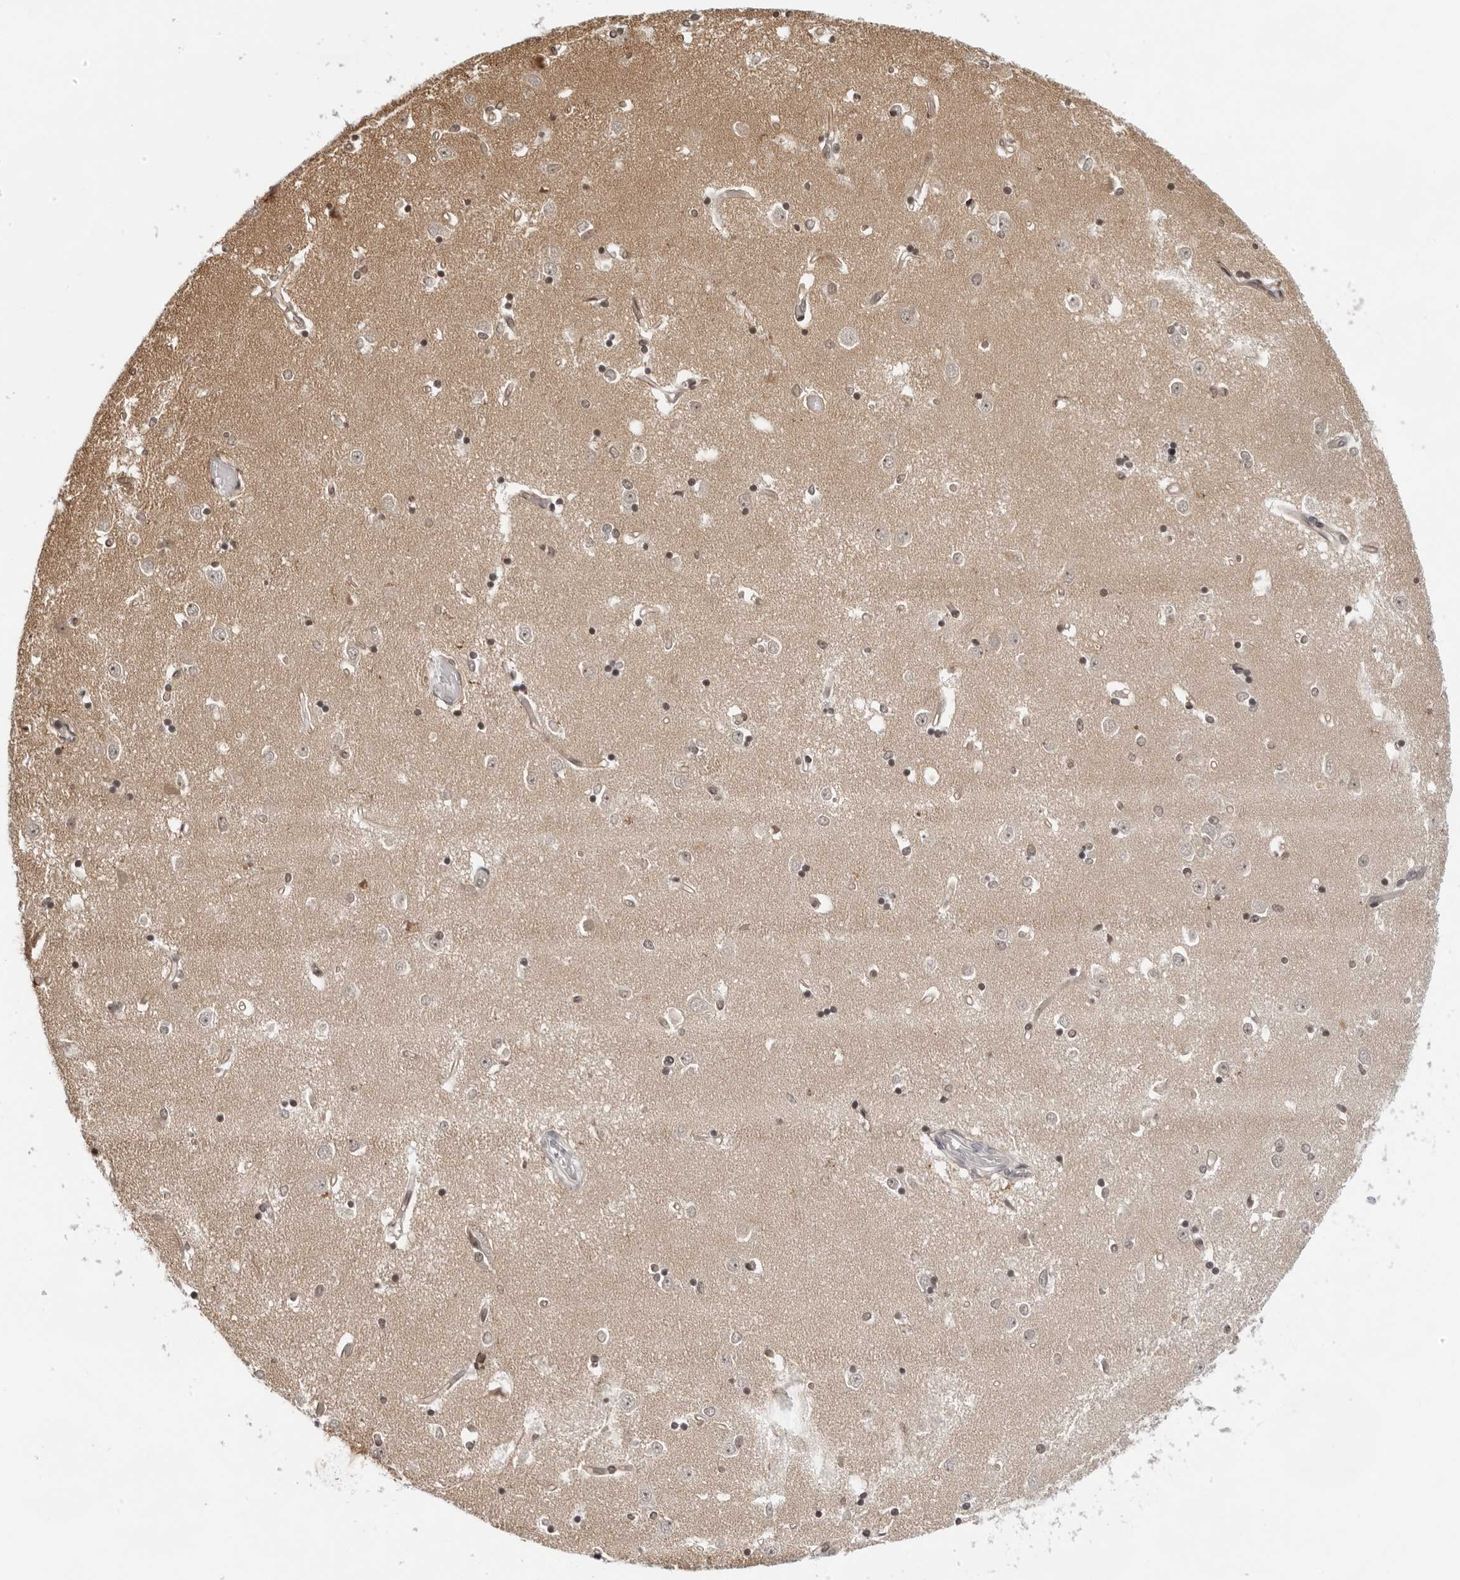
{"staining": {"intensity": "weak", "quantity": ">75%", "location": "nuclear"}, "tissue": "caudate", "cell_type": "Glial cells", "image_type": "normal", "snomed": [{"axis": "morphology", "description": "Normal tissue, NOS"}, {"axis": "topography", "description": "Lateral ventricle wall"}], "caption": "Protein analysis of benign caudate exhibits weak nuclear staining in approximately >75% of glial cells.", "gene": "ITGB3BP", "patient": {"sex": "male", "age": 45}}